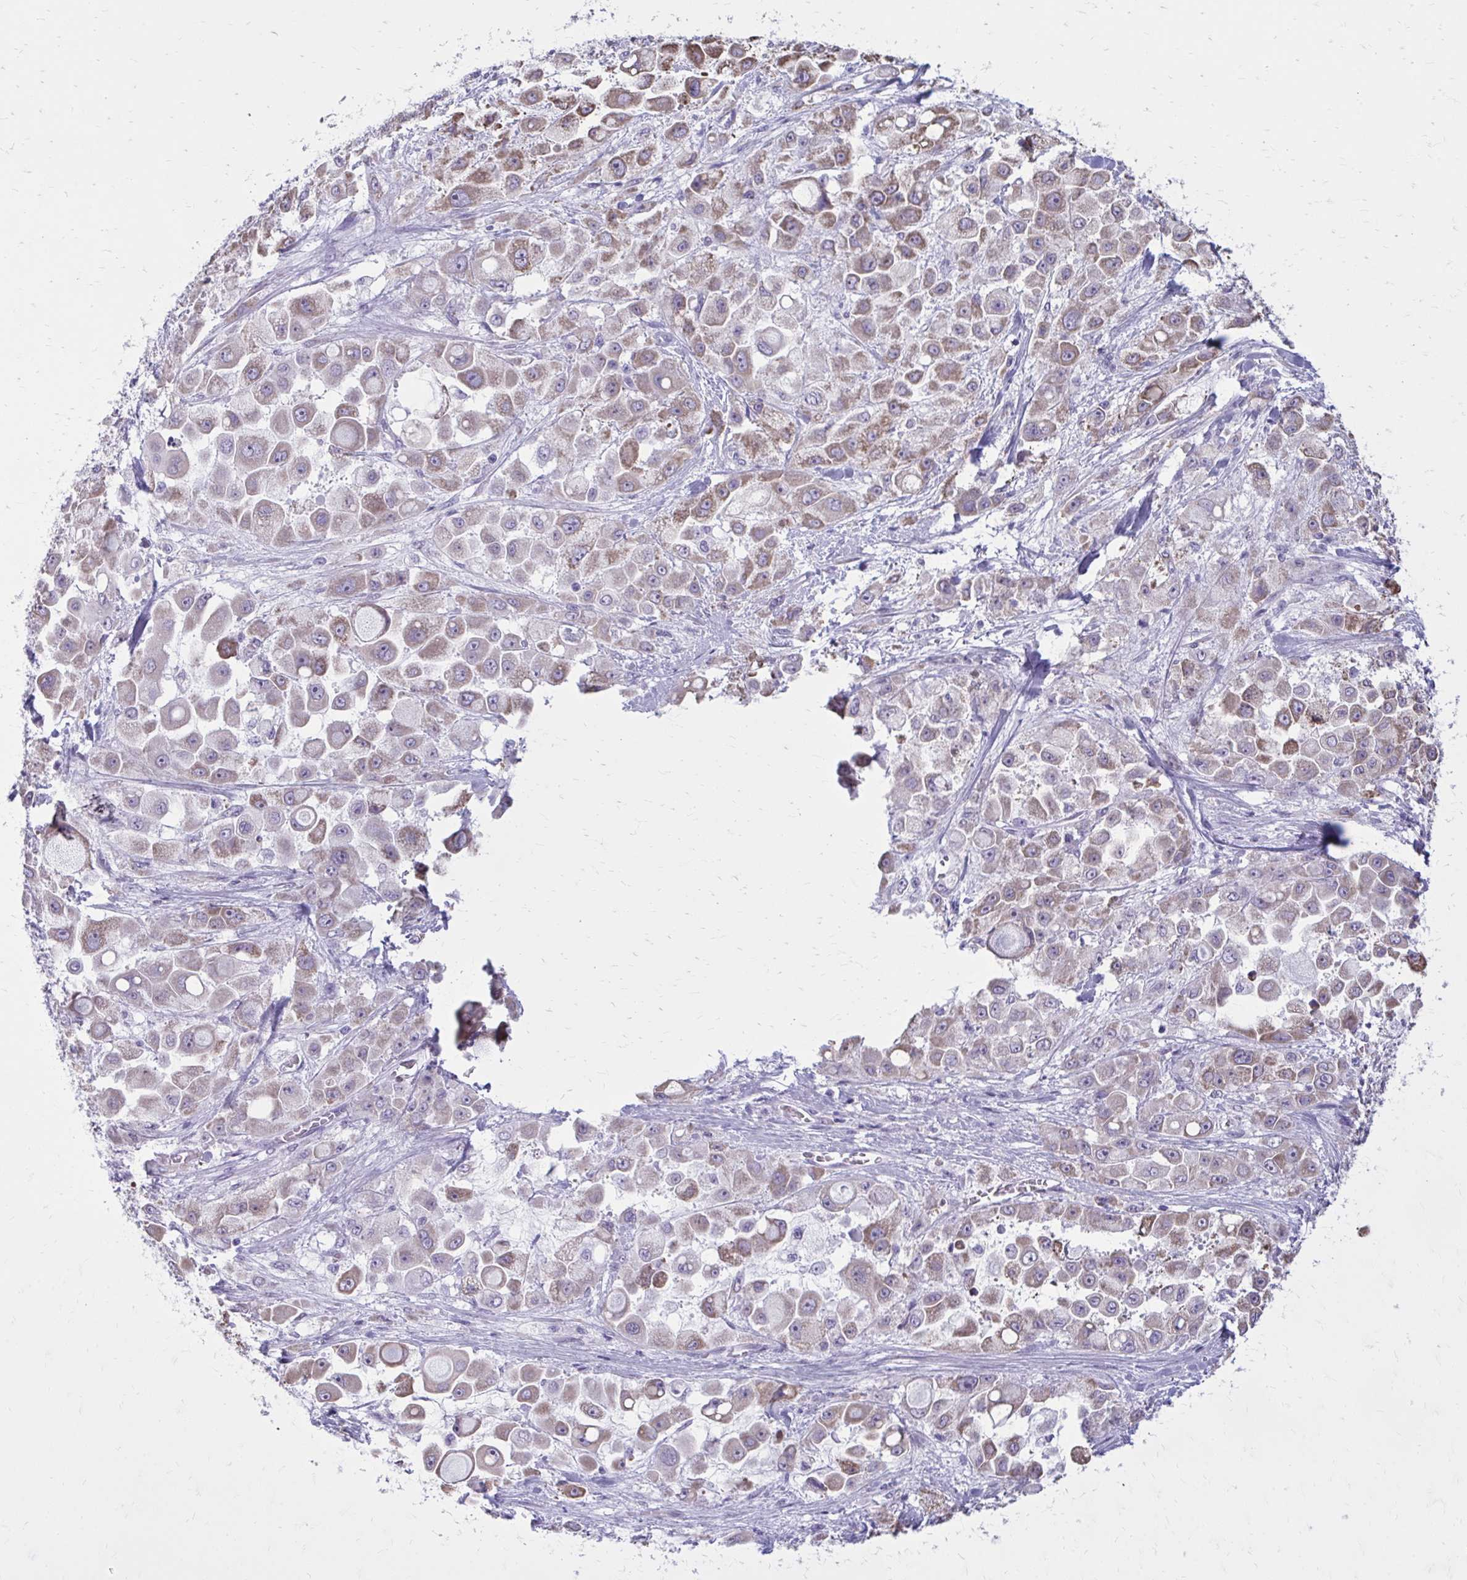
{"staining": {"intensity": "weak", "quantity": "25%-75%", "location": "cytoplasmic/membranous"}, "tissue": "stomach cancer", "cell_type": "Tumor cells", "image_type": "cancer", "snomed": [{"axis": "morphology", "description": "Adenocarcinoma, NOS"}, {"axis": "topography", "description": "Stomach"}], "caption": "This is a photomicrograph of immunohistochemistry staining of stomach adenocarcinoma, which shows weak staining in the cytoplasmic/membranous of tumor cells.", "gene": "PROSER1", "patient": {"sex": "female", "age": 76}}